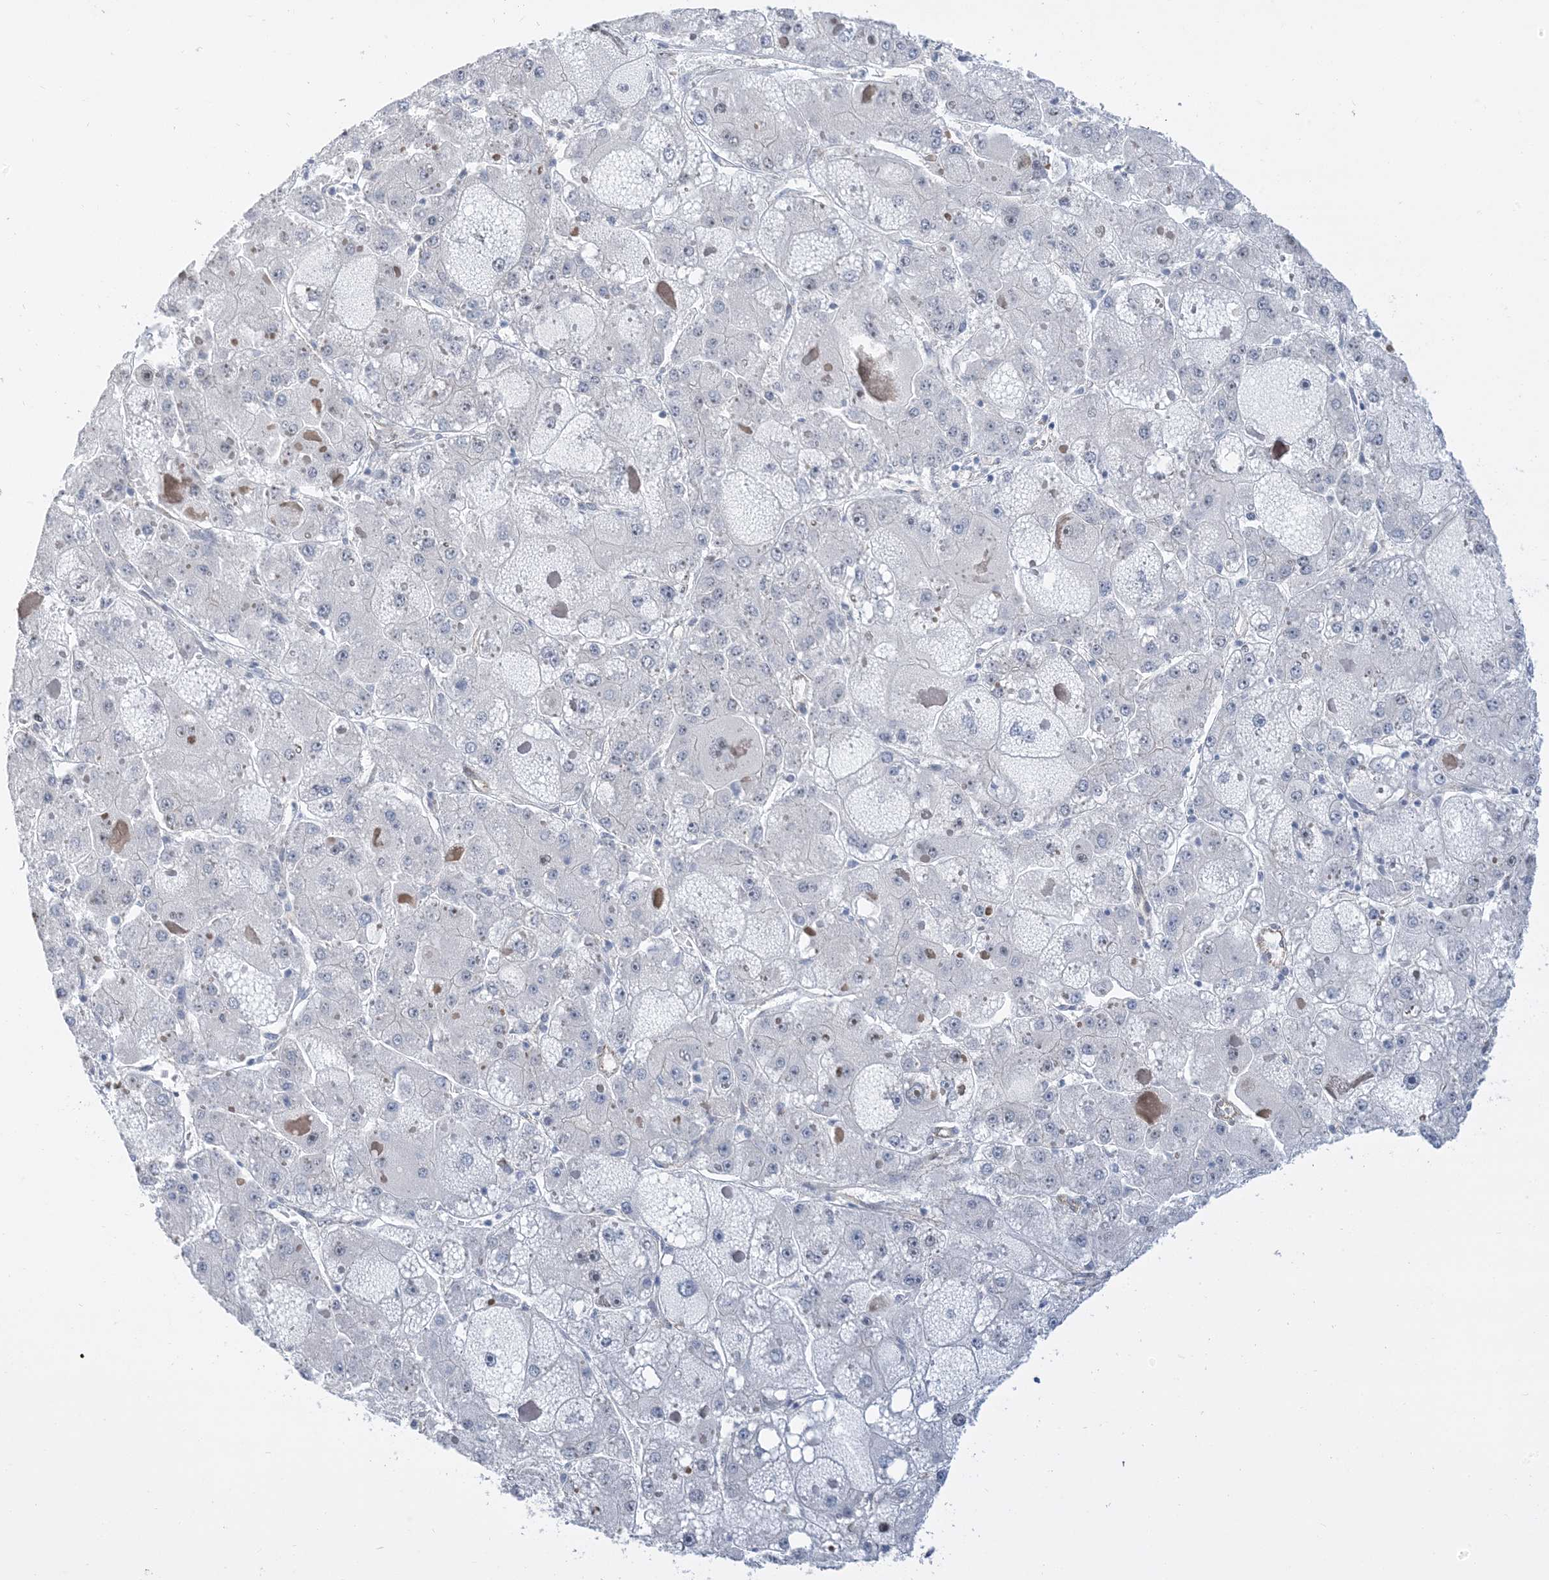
{"staining": {"intensity": "negative", "quantity": "none", "location": "none"}, "tissue": "liver cancer", "cell_type": "Tumor cells", "image_type": "cancer", "snomed": [{"axis": "morphology", "description": "Carcinoma, Hepatocellular, NOS"}, {"axis": "topography", "description": "Liver"}], "caption": "DAB (3,3'-diaminobenzidine) immunohistochemical staining of human liver hepatocellular carcinoma displays no significant expression in tumor cells.", "gene": "IL36B", "patient": {"sex": "female", "age": 73}}